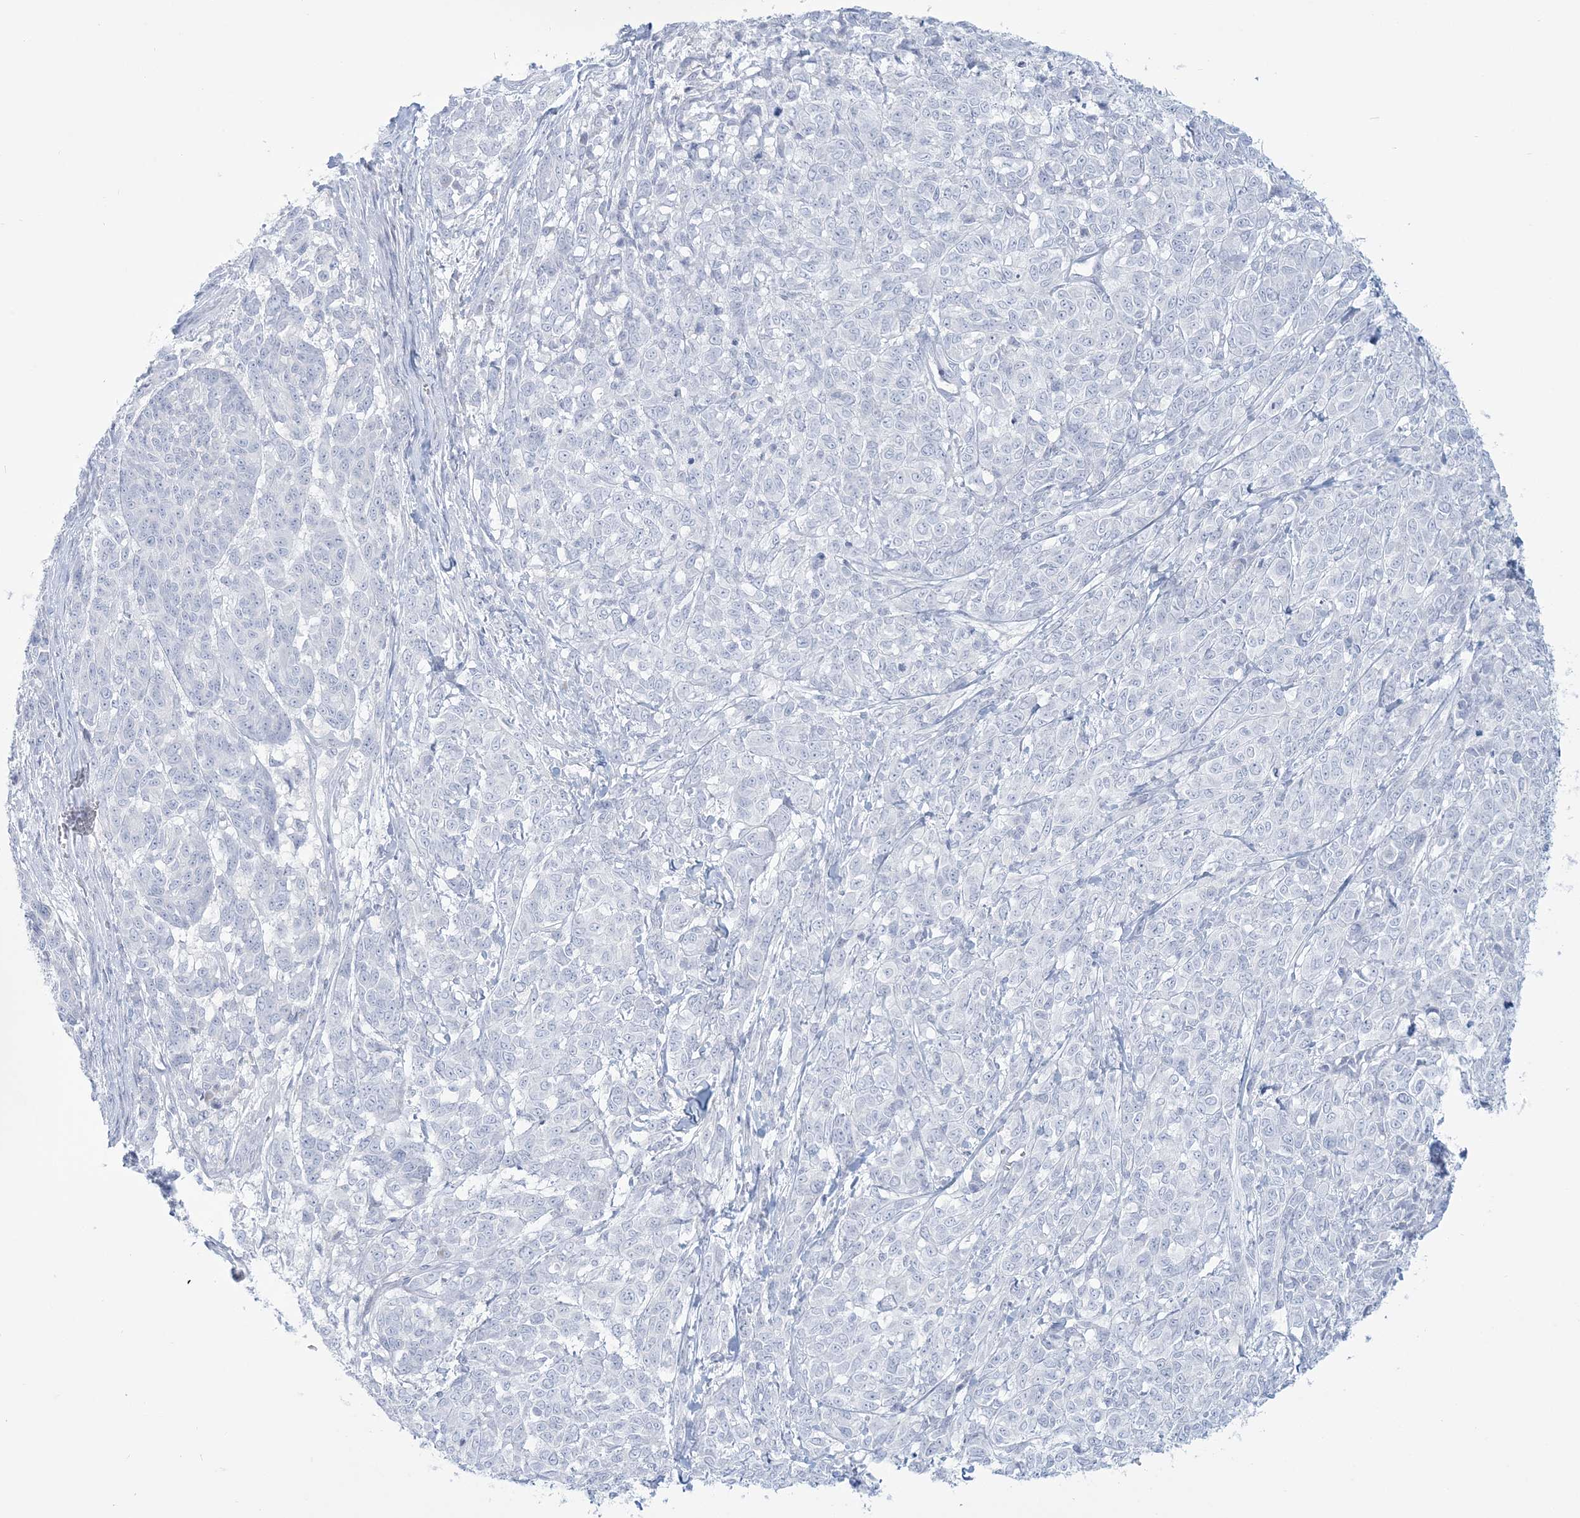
{"staining": {"intensity": "negative", "quantity": "none", "location": "none"}, "tissue": "melanoma", "cell_type": "Tumor cells", "image_type": "cancer", "snomed": [{"axis": "morphology", "description": "Malignant melanoma, NOS"}, {"axis": "topography", "description": "Skin"}], "caption": "IHC photomicrograph of neoplastic tissue: human malignant melanoma stained with DAB (3,3'-diaminobenzidine) displays no significant protein expression in tumor cells.", "gene": "ADGB", "patient": {"sex": "male", "age": 49}}